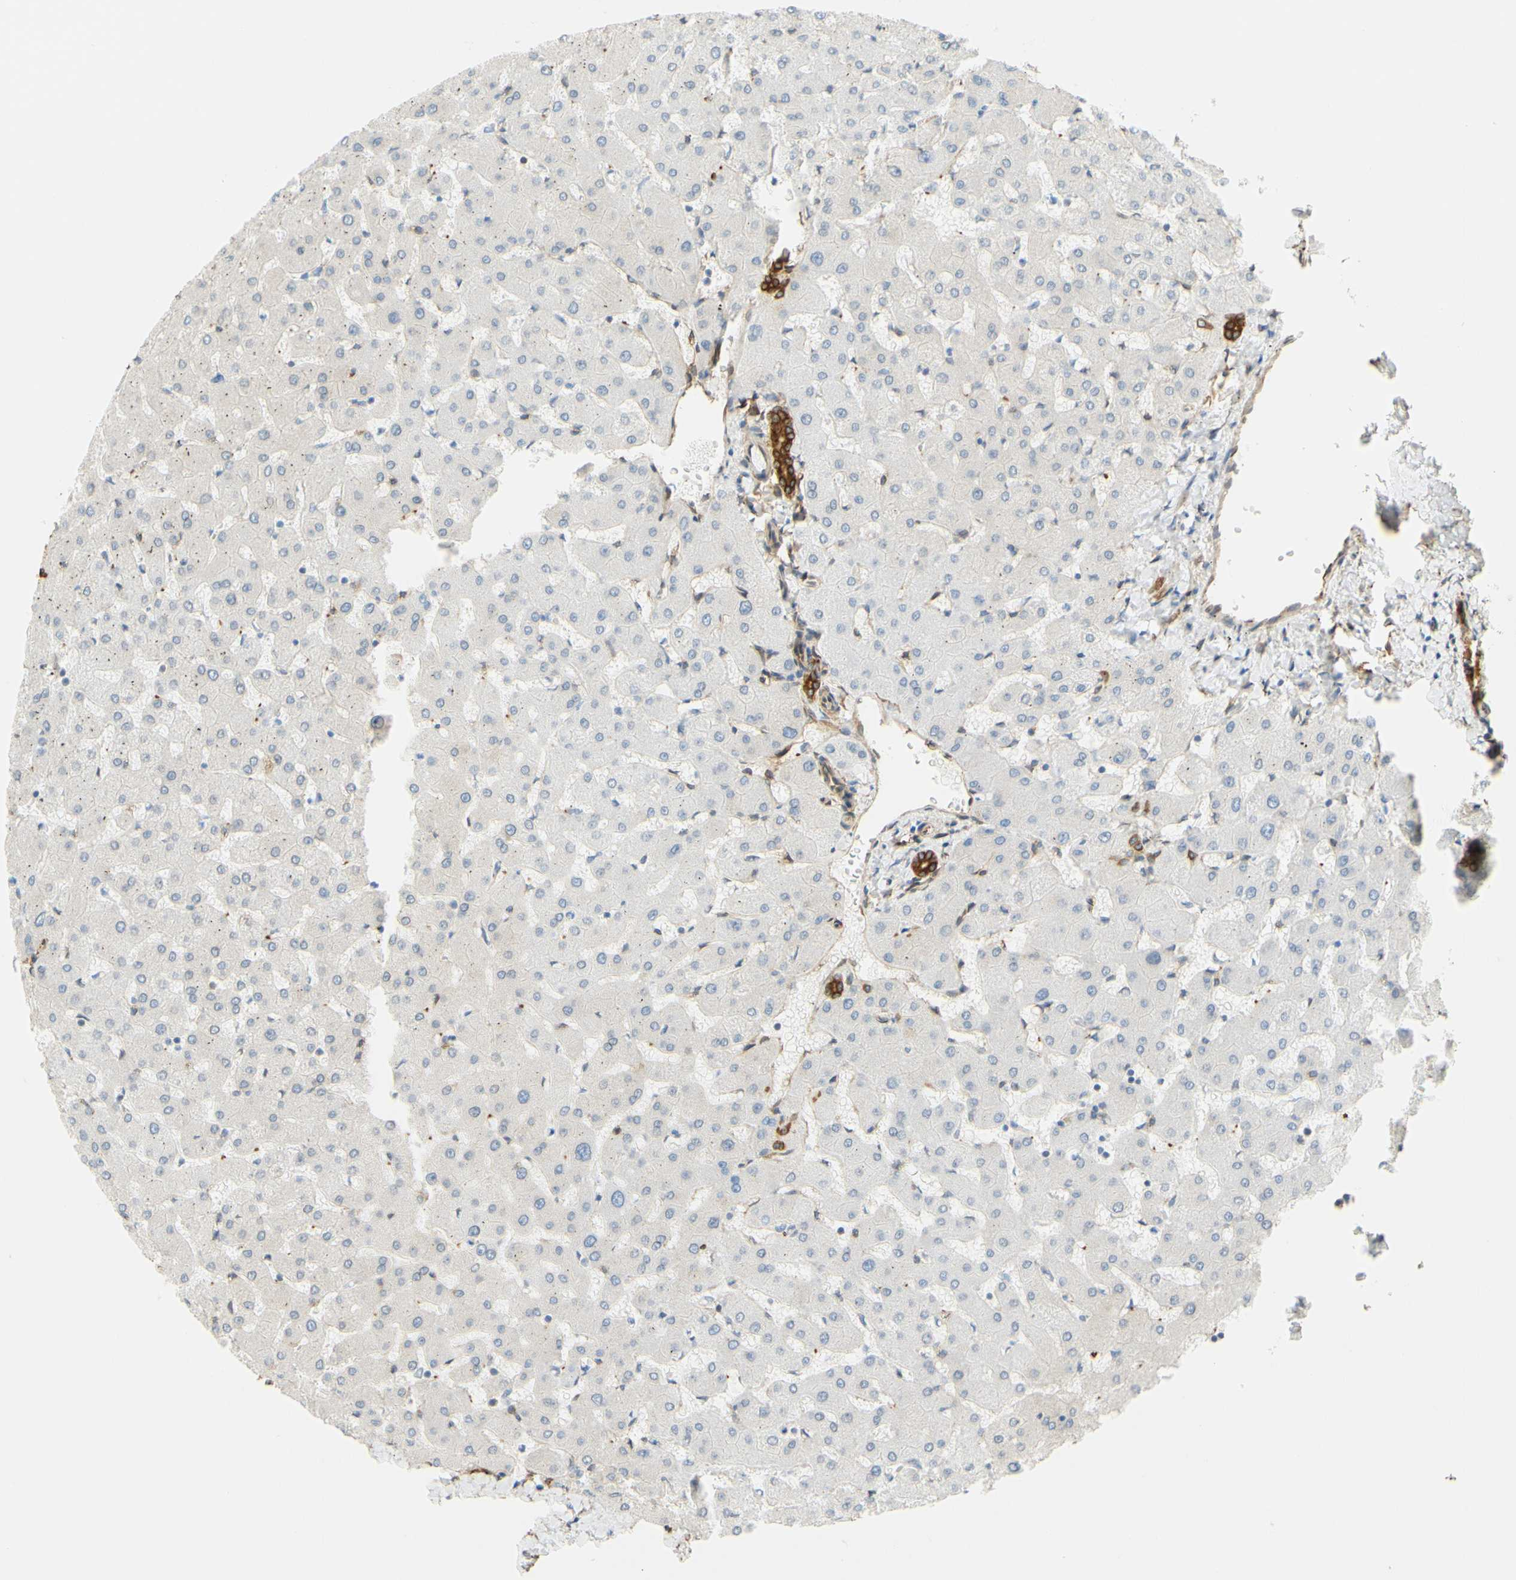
{"staining": {"intensity": "strong", "quantity": ">75%", "location": "cytoplasmic/membranous"}, "tissue": "liver", "cell_type": "Cholangiocytes", "image_type": "normal", "snomed": [{"axis": "morphology", "description": "Normal tissue, NOS"}, {"axis": "topography", "description": "Liver"}], "caption": "Protein staining of benign liver displays strong cytoplasmic/membranous positivity in approximately >75% of cholangiocytes. Immunohistochemistry (ihc) stains the protein in brown and the nuclei are stained blue.", "gene": "ENDOD1", "patient": {"sex": "female", "age": 63}}